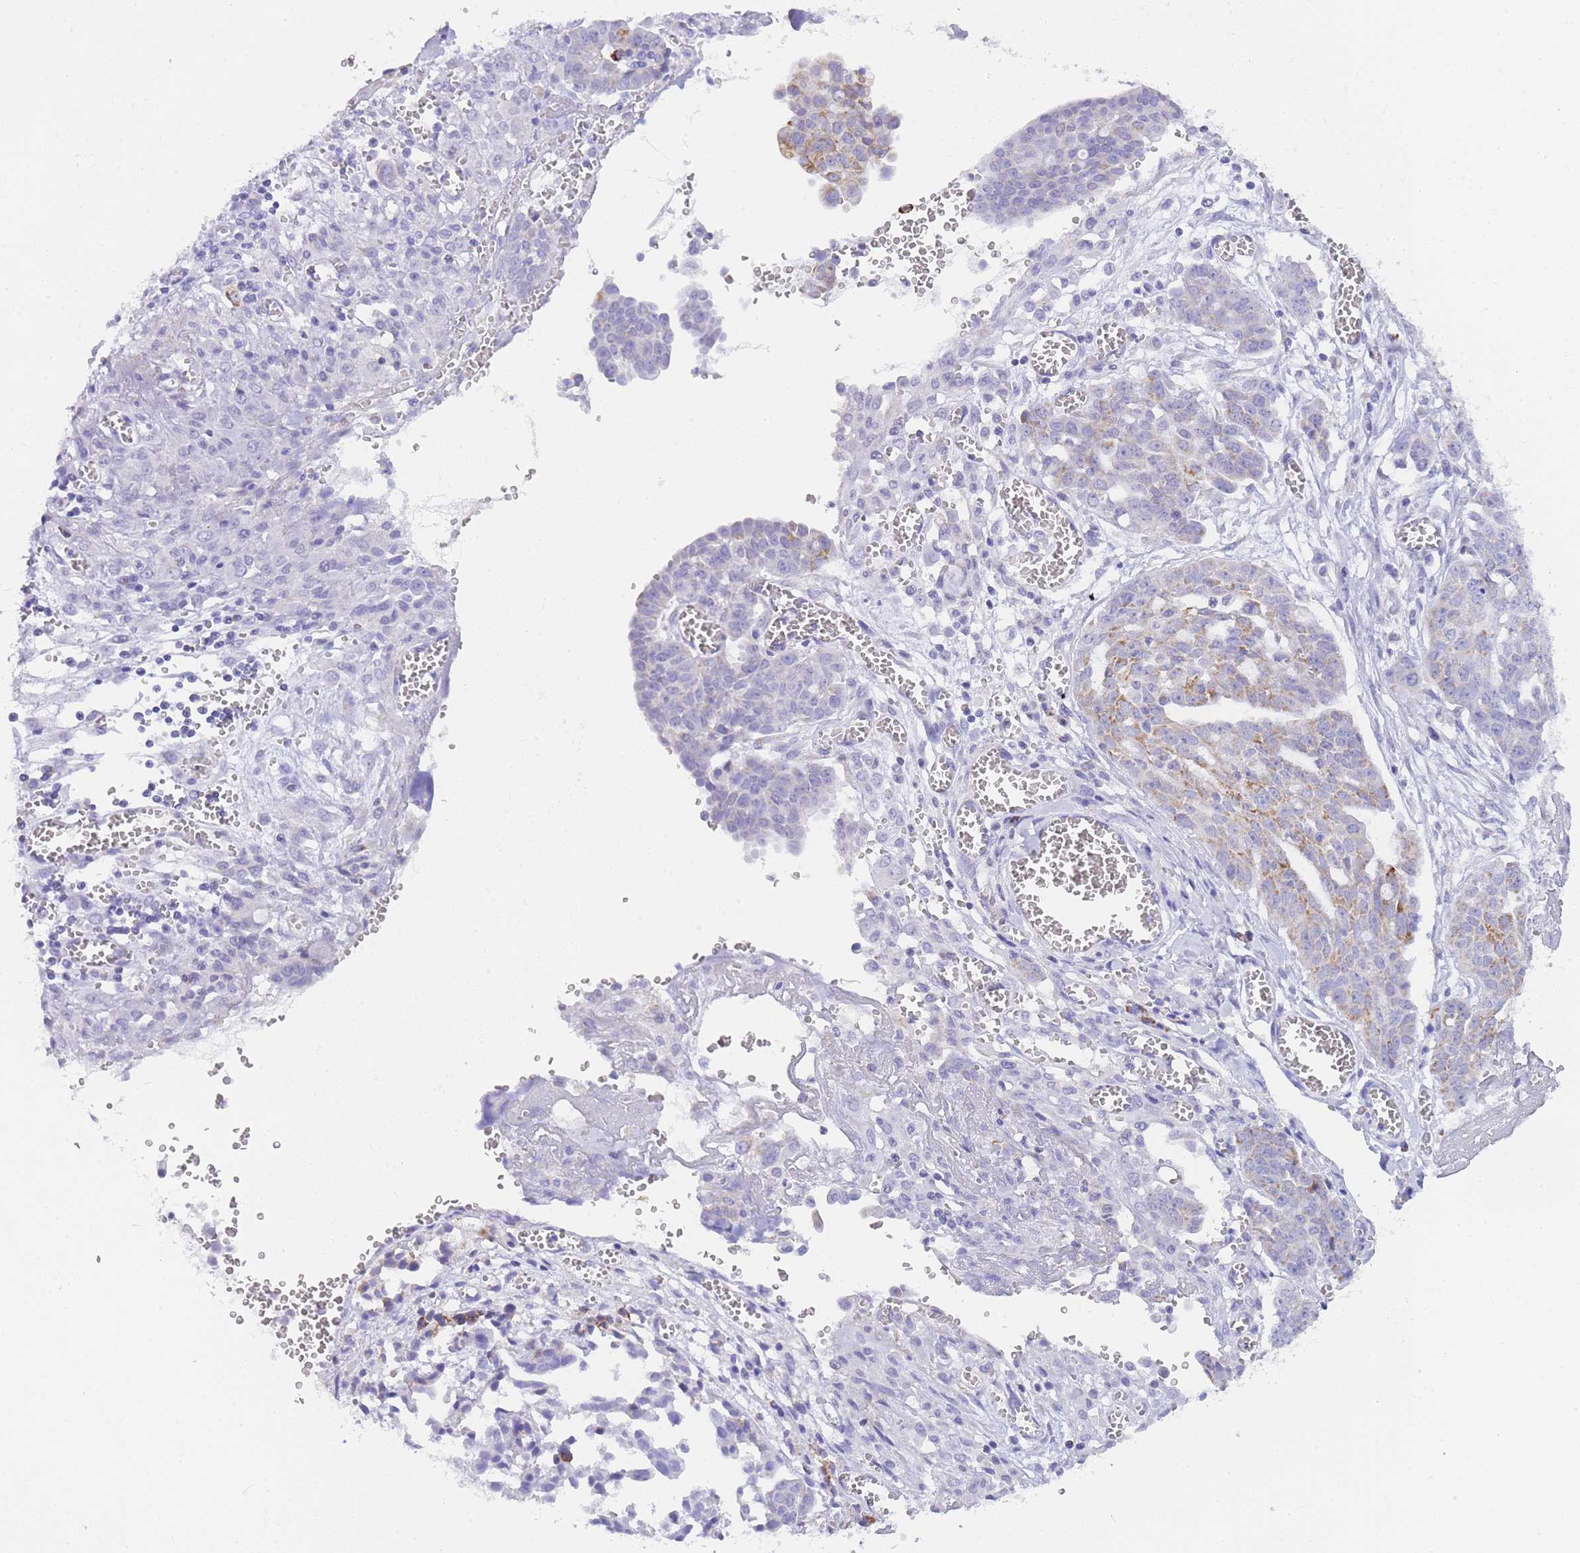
{"staining": {"intensity": "moderate", "quantity": "<25%", "location": "cytoplasmic/membranous"}, "tissue": "ovarian cancer", "cell_type": "Tumor cells", "image_type": "cancer", "snomed": [{"axis": "morphology", "description": "Cystadenocarcinoma, serous, NOS"}, {"axis": "topography", "description": "Soft tissue"}, {"axis": "topography", "description": "Ovary"}], "caption": "An IHC micrograph of tumor tissue is shown. Protein staining in brown shows moderate cytoplasmic/membranous positivity in ovarian cancer within tumor cells.", "gene": "NKD2", "patient": {"sex": "female", "age": 57}}